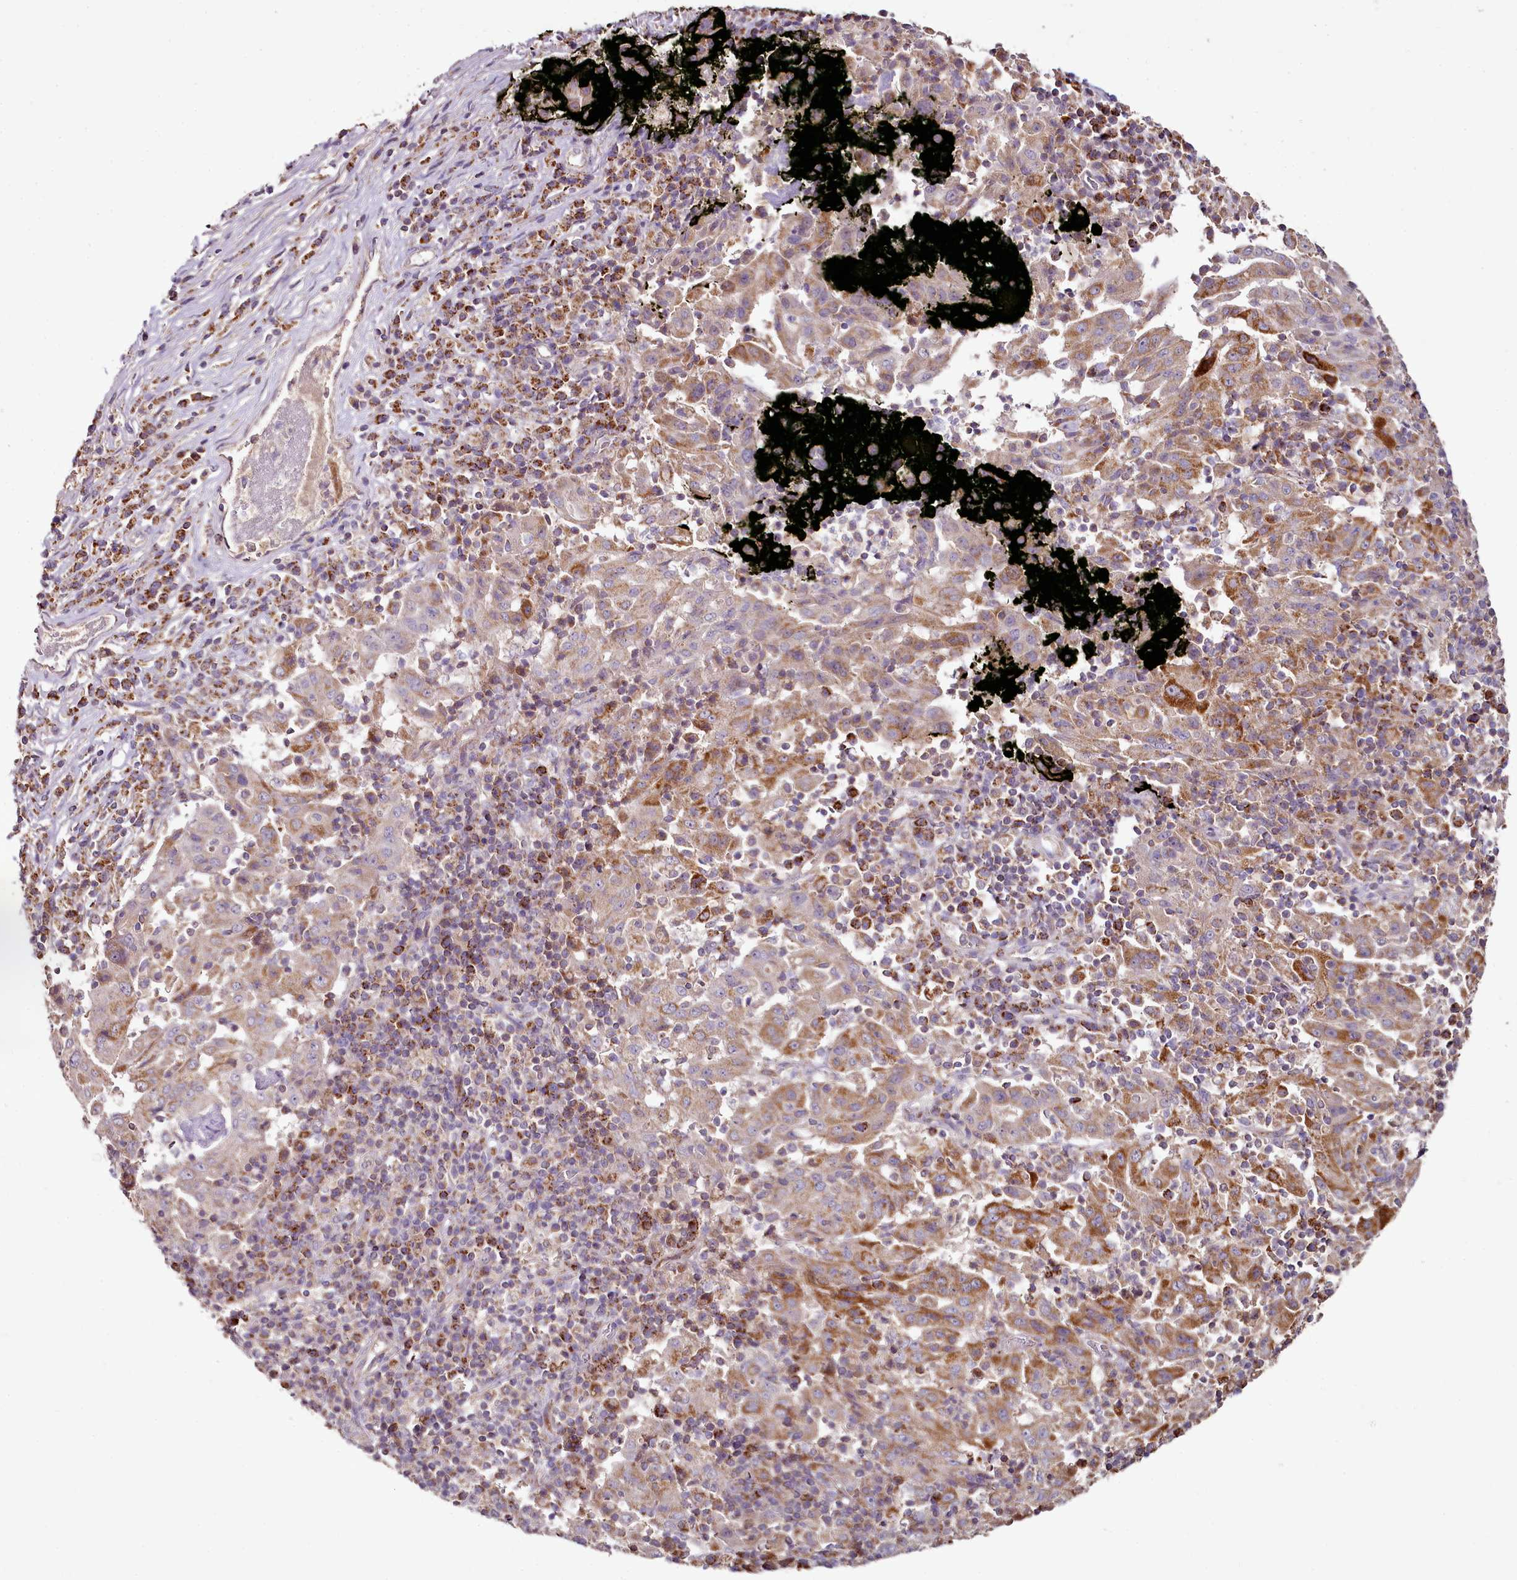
{"staining": {"intensity": "moderate", "quantity": ">75%", "location": "cytoplasmic/membranous"}, "tissue": "pancreatic cancer", "cell_type": "Tumor cells", "image_type": "cancer", "snomed": [{"axis": "morphology", "description": "Adenocarcinoma, NOS"}, {"axis": "topography", "description": "Pancreas"}], "caption": "Protein staining of adenocarcinoma (pancreatic) tissue exhibits moderate cytoplasmic/membranous staining in approximately >75% of tumor cells. The staining was performed using DAB, with brown indicating positive protein expression. Nuclei are stained blue with hematoxylin.", "gene": "ACSS1", "patient": {"sex": "male", "age": 63}}